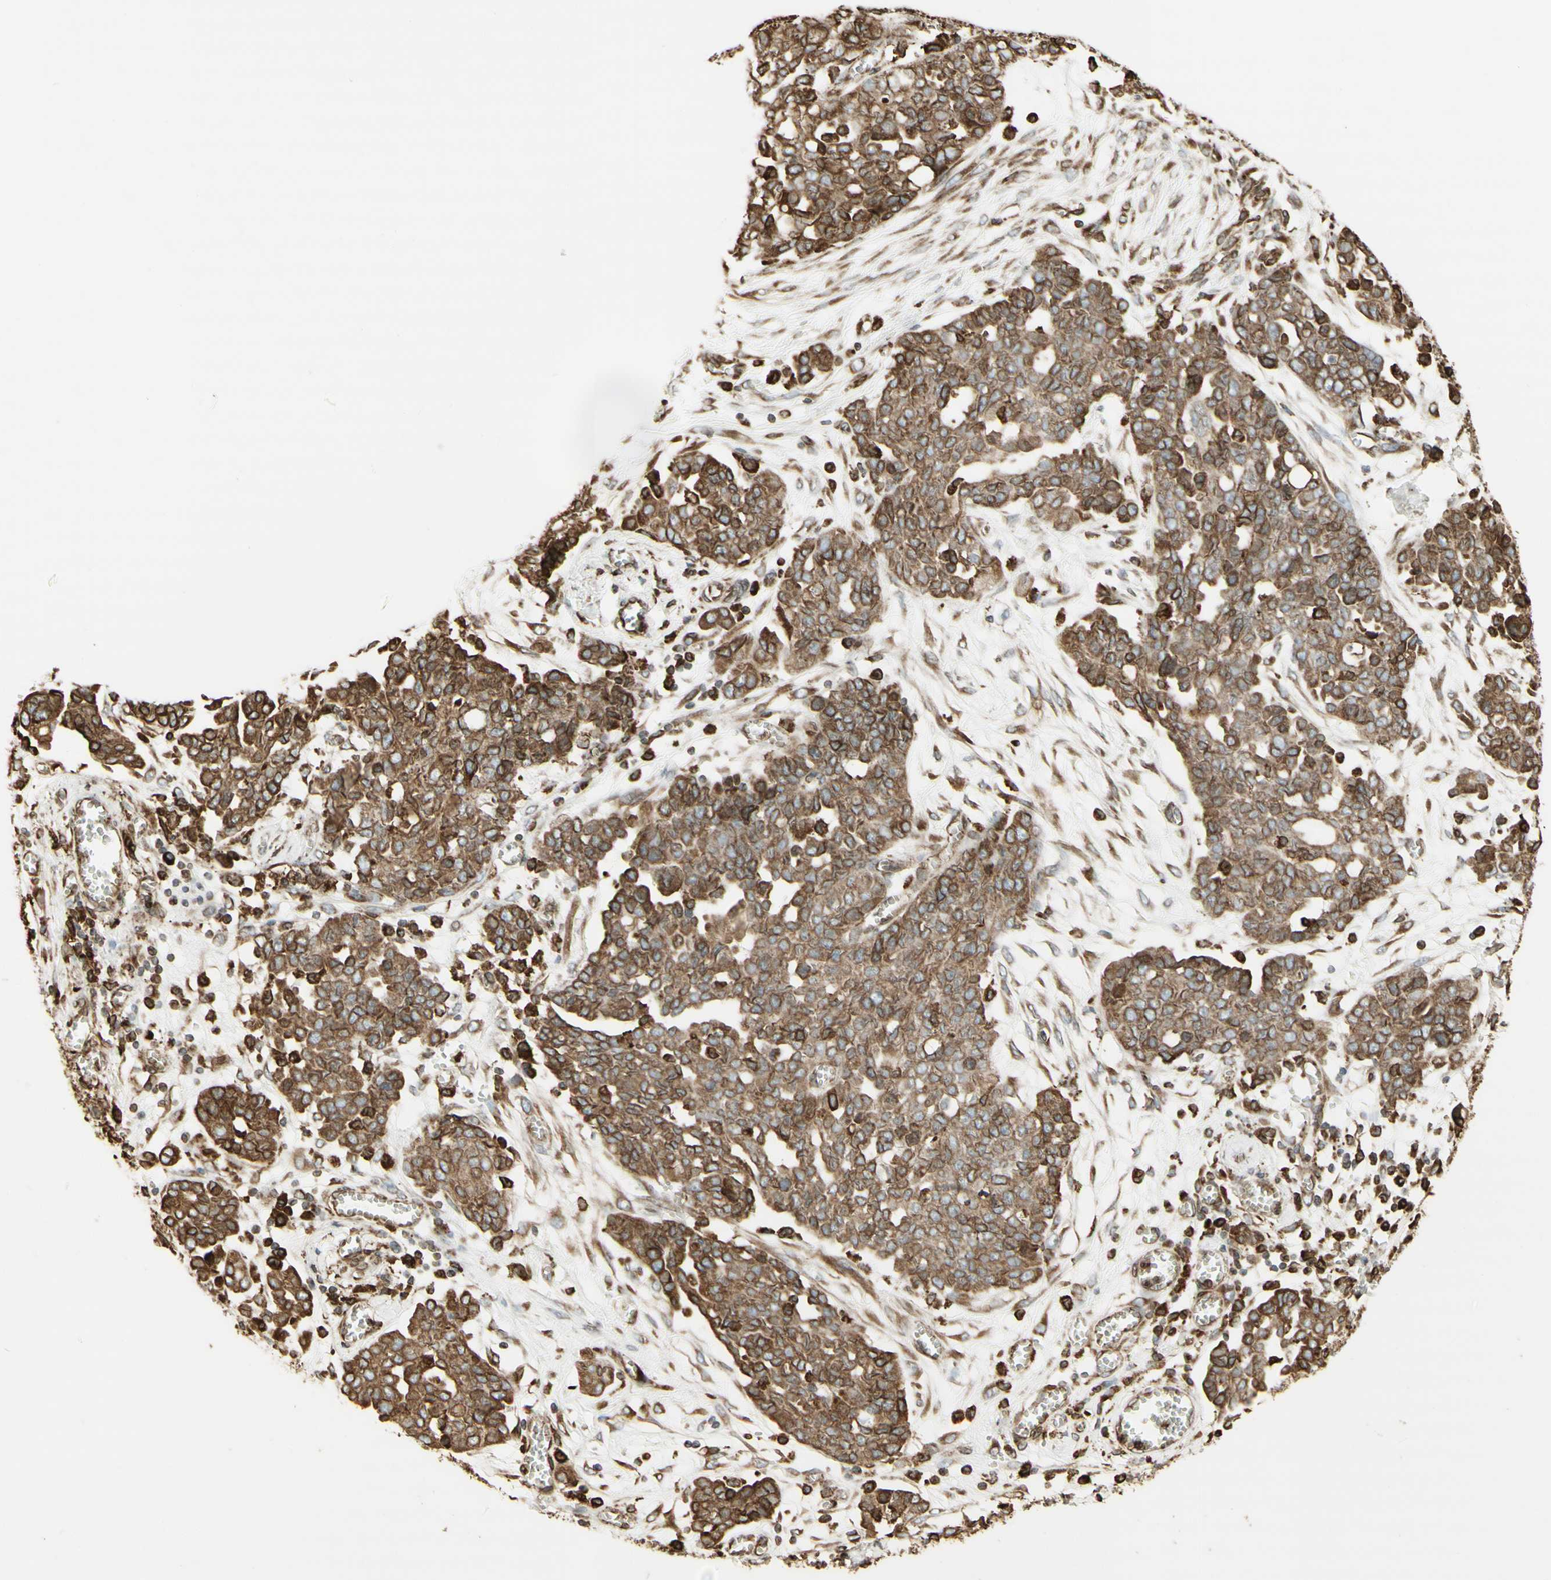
{"staining": {"intensity": "moderate", "quantity": ">75%", "location": "cytoplasmic/membranous"}, "tissue": "ovarian cancer", "cell_type": "Tumor cells", "image_type": "cancer", "snomed": [{"axis": "morphology", "description": "Cystadenocarcinoma, serous, NOS"}, {"axis": "topography", "description": "Soft tissue"}, {"axis": "topography", "description": "Ovary"}], "caption": "A high-resolution image shows immunohistochemistry (IHC) staining of ovarian serous cystadenocarcinoma, which reveals moderate cytoplasmic/membranous expression in about >75% of tumor cells.", "gene": "CANX", "patient": {"sex": "female", "age": 57}}